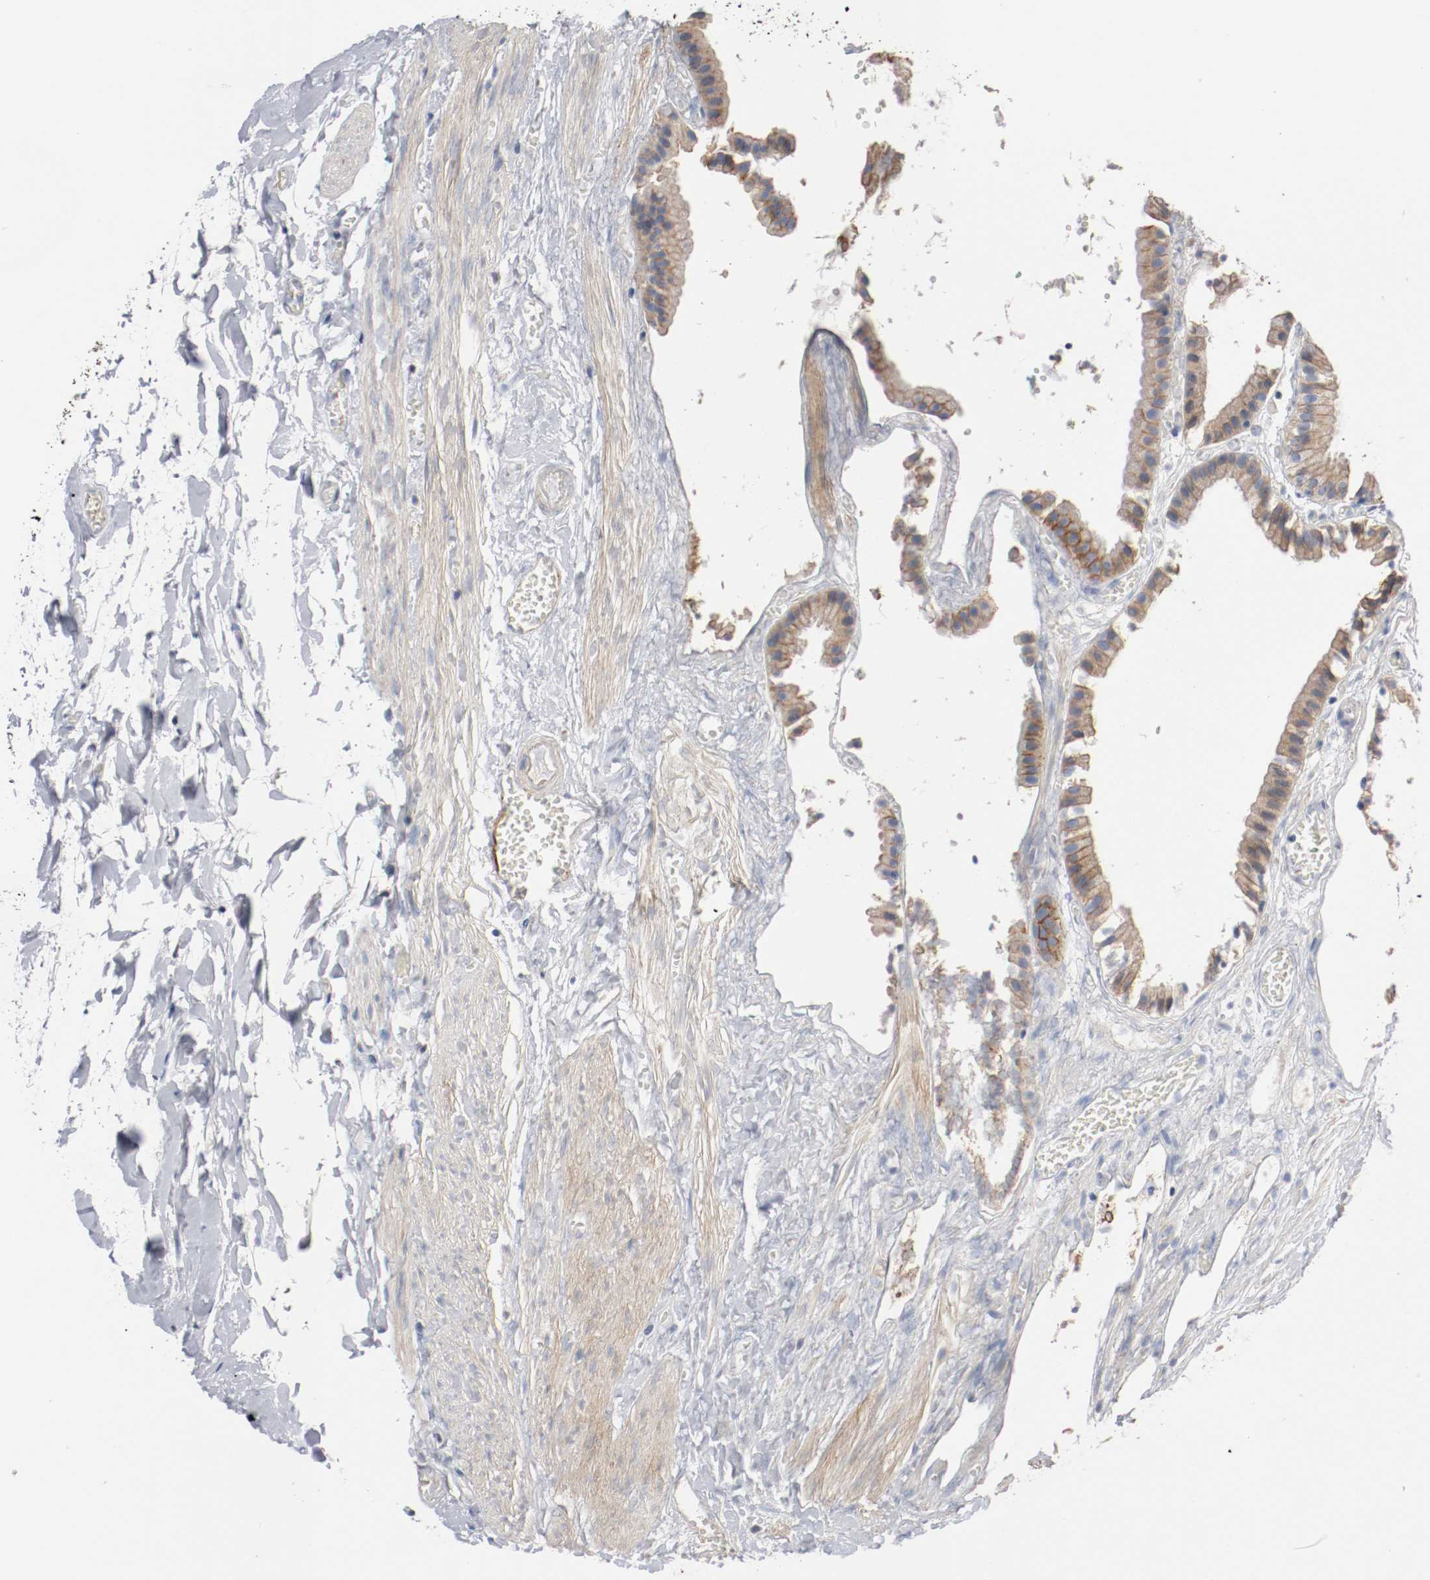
{"staining": {"intensity": "moderate", "quantity": ">75%", "location": "cytoplasmic/membranous"}, "tissue": "gallbladder", "cell_type": "Glandular cells", "image_type": "normal", "snomed": [{"axis": "morphology", "description": "Normal tissue, NOS"}, {"axis": "topography", "description": "Gallbladder"}], "caption": "Immunohistochemical staining of normal gallbladder displays >75% levels of moderate cytoplasmic/membranous protein expression in approximately >75% of glandular cells. (IHC, brightfield microscopy, high magnification).", "gene": "TNC", "patient": {"sex": "female", "age": 63}}